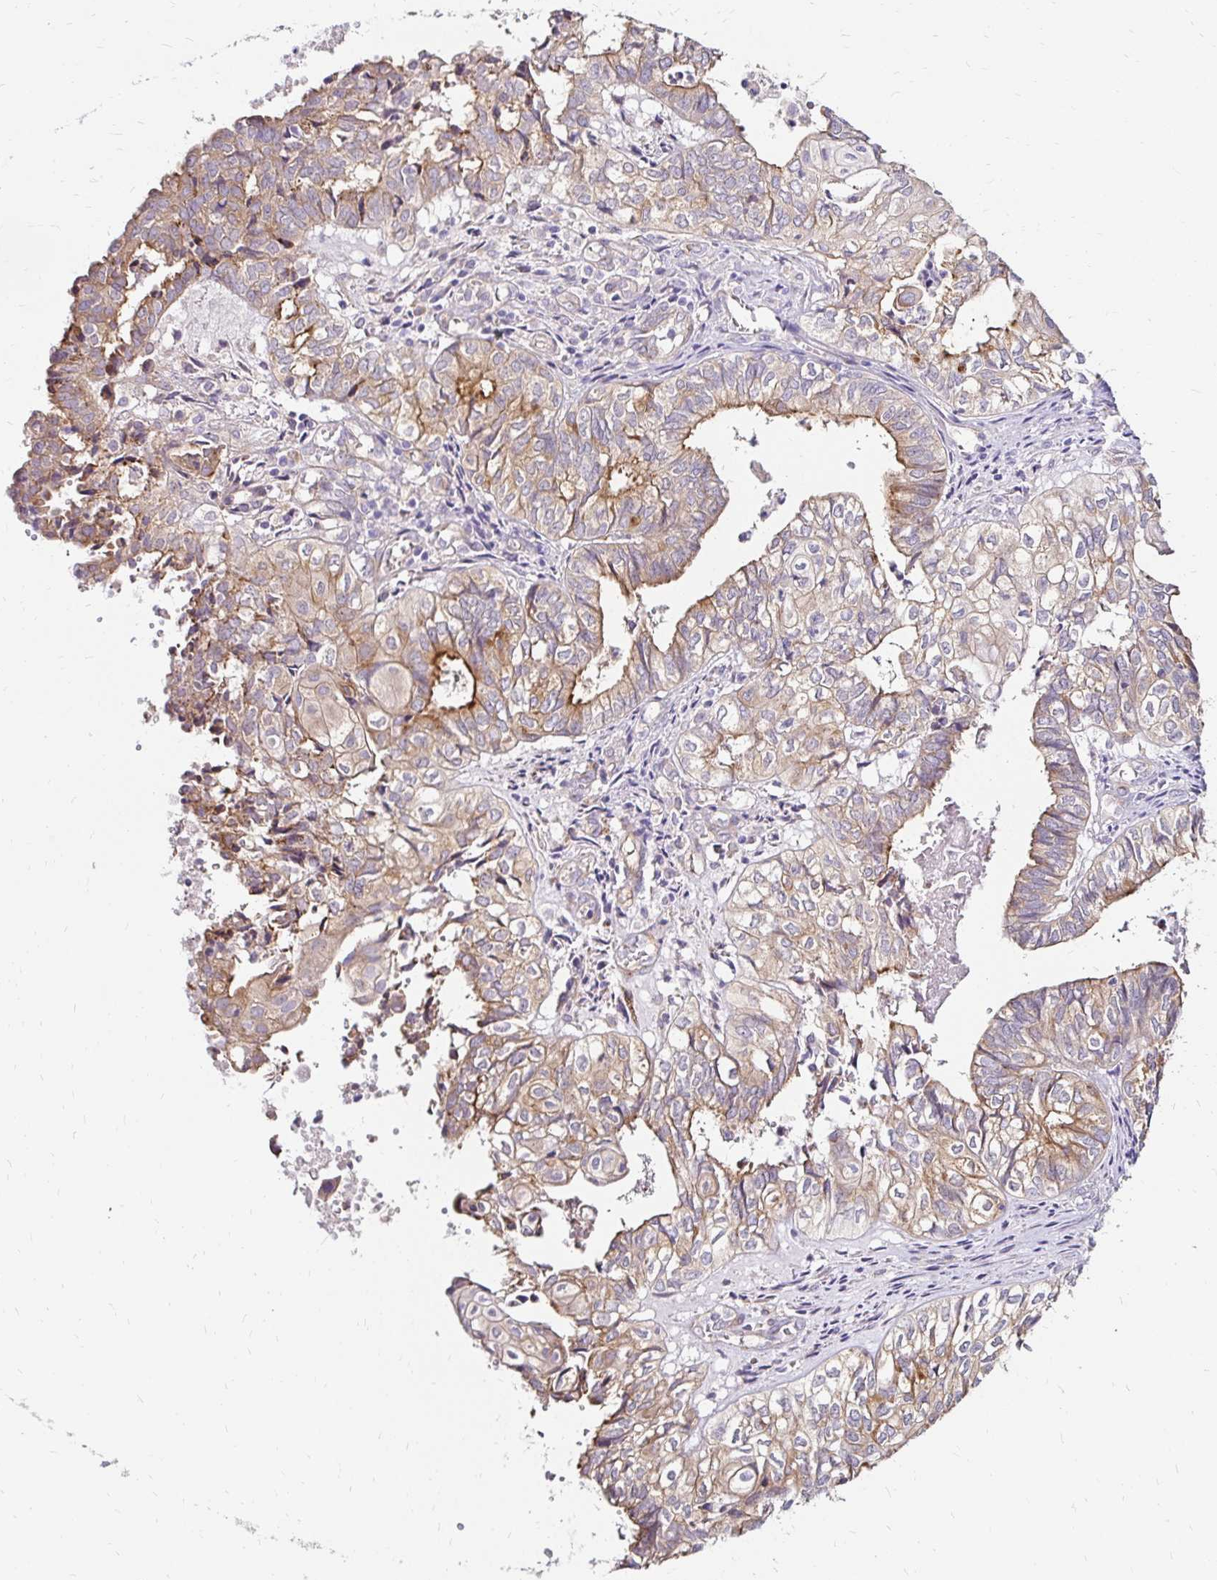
{"staining": {"intensity": "moderate", "quantity": ">75%", "location": "cytoplasmic/membranous"}, "tissue": "ovarian cancer", "cell_type": "Tumor cells", "image_type": "cancer", "snomed": [{"axis": "morphology", "description": "Carcinoma, endometroid"}, {"axis": "topography", "description": "Ovary"}], "caption": "Tumor cells display medium levels of moderate cytoplasmic/membranous staining in about >75% of cells in human ovarian endometroid carcinoma.", "gene": "PRIMA1", "patient": {"sex": "female", "age": 64}}